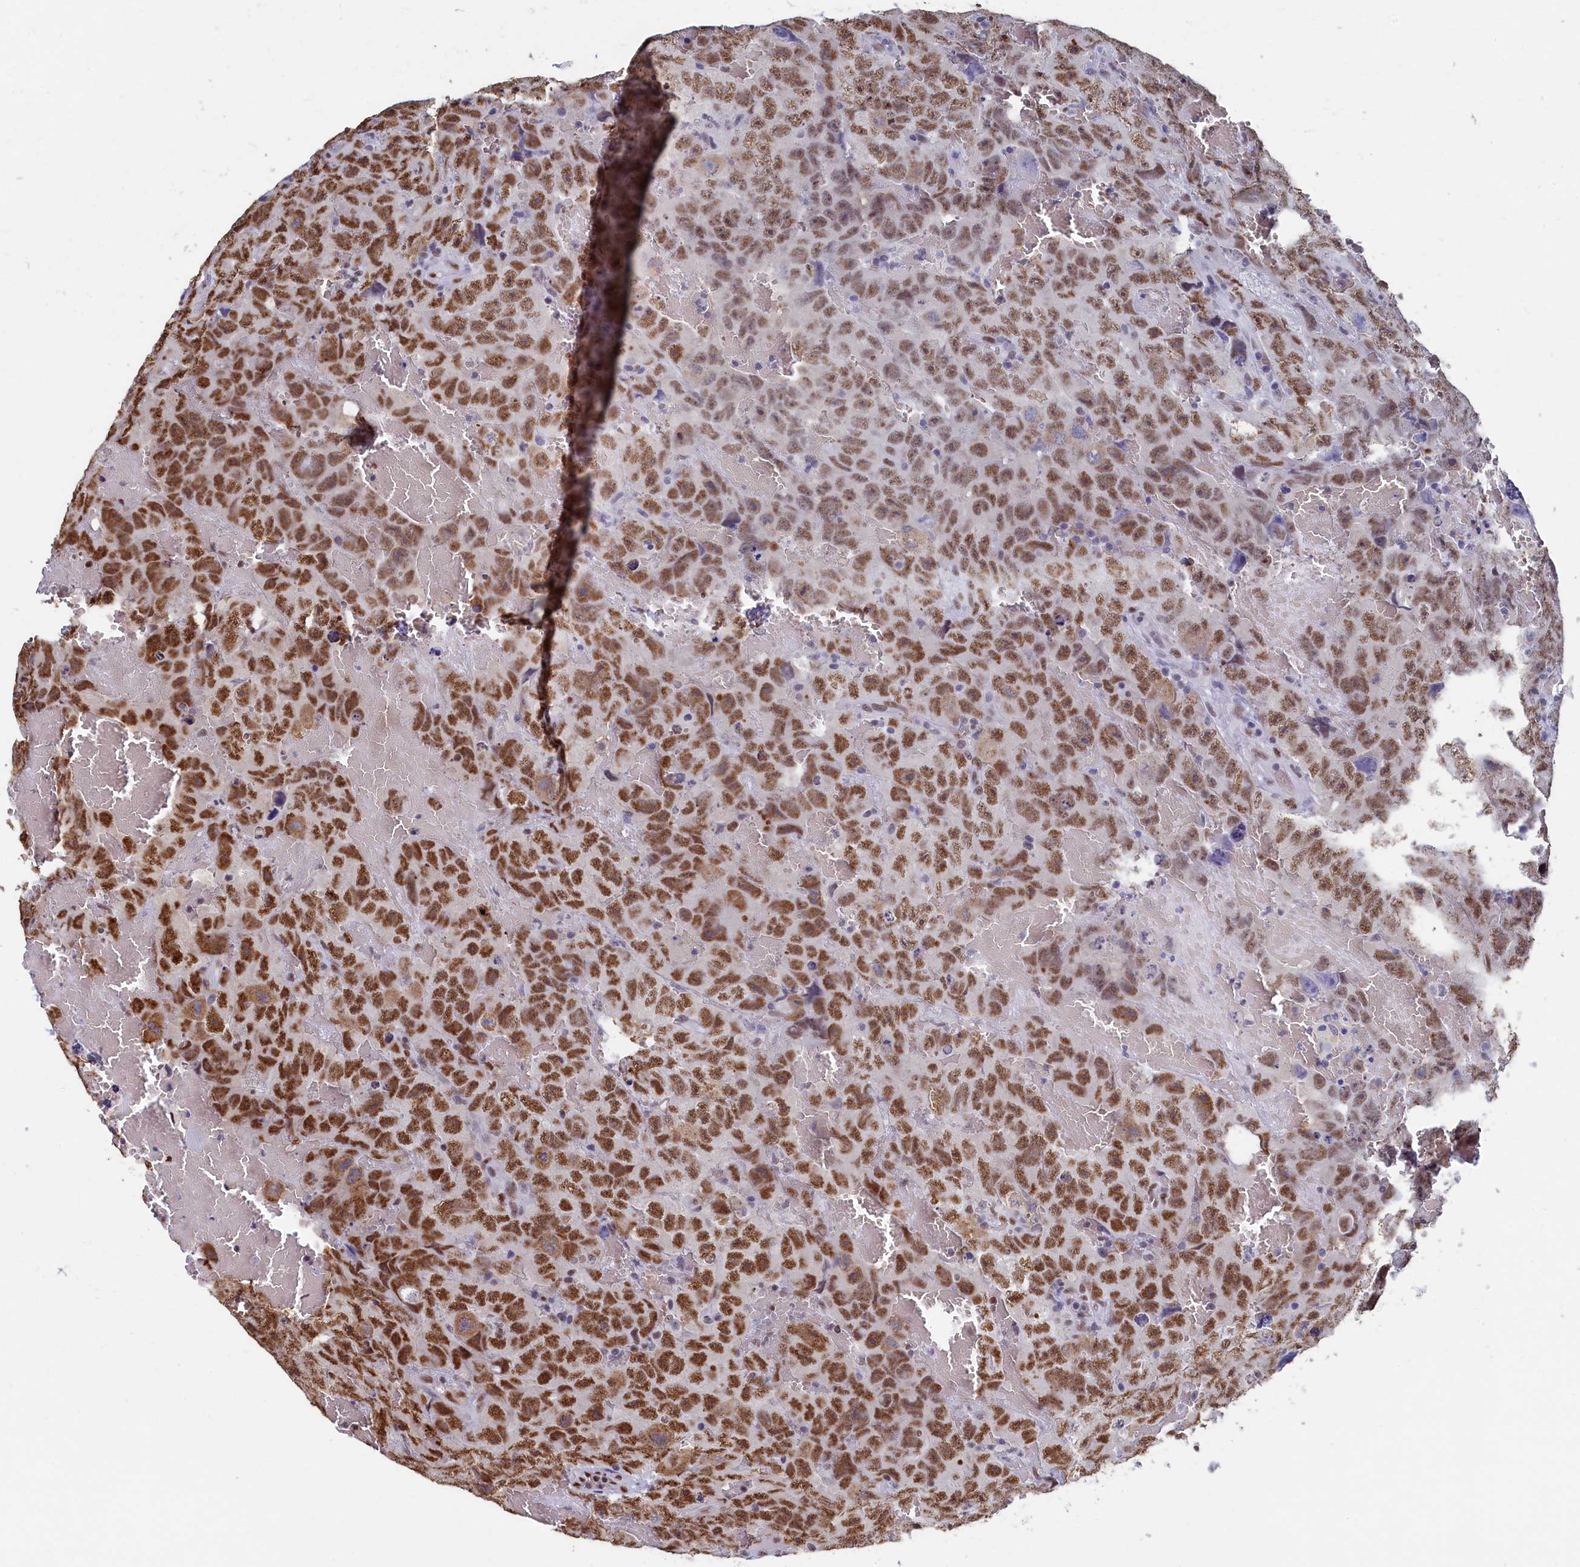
{"staining": {"intensity": "strong", "quantity": "25%-75%", "location": "nuclear"}, "tissue": "testis cancer", "cell_type": "Tumor cells", "image_type": "cancer", "snomed": [{"axis": "morphology", "description": "Carcinoma, Embryonal, NOS"}, {"axis": "topography", "description": "Testis"}], "caption": "Protein analysis of testis cancer (embryonal carcinoma) tissue demonstrates strong nuclear expression in approximately 25%-75% of tumor cells.", "gene": "MOSPD3", "patient": {"sex": "male", "age": 45}}